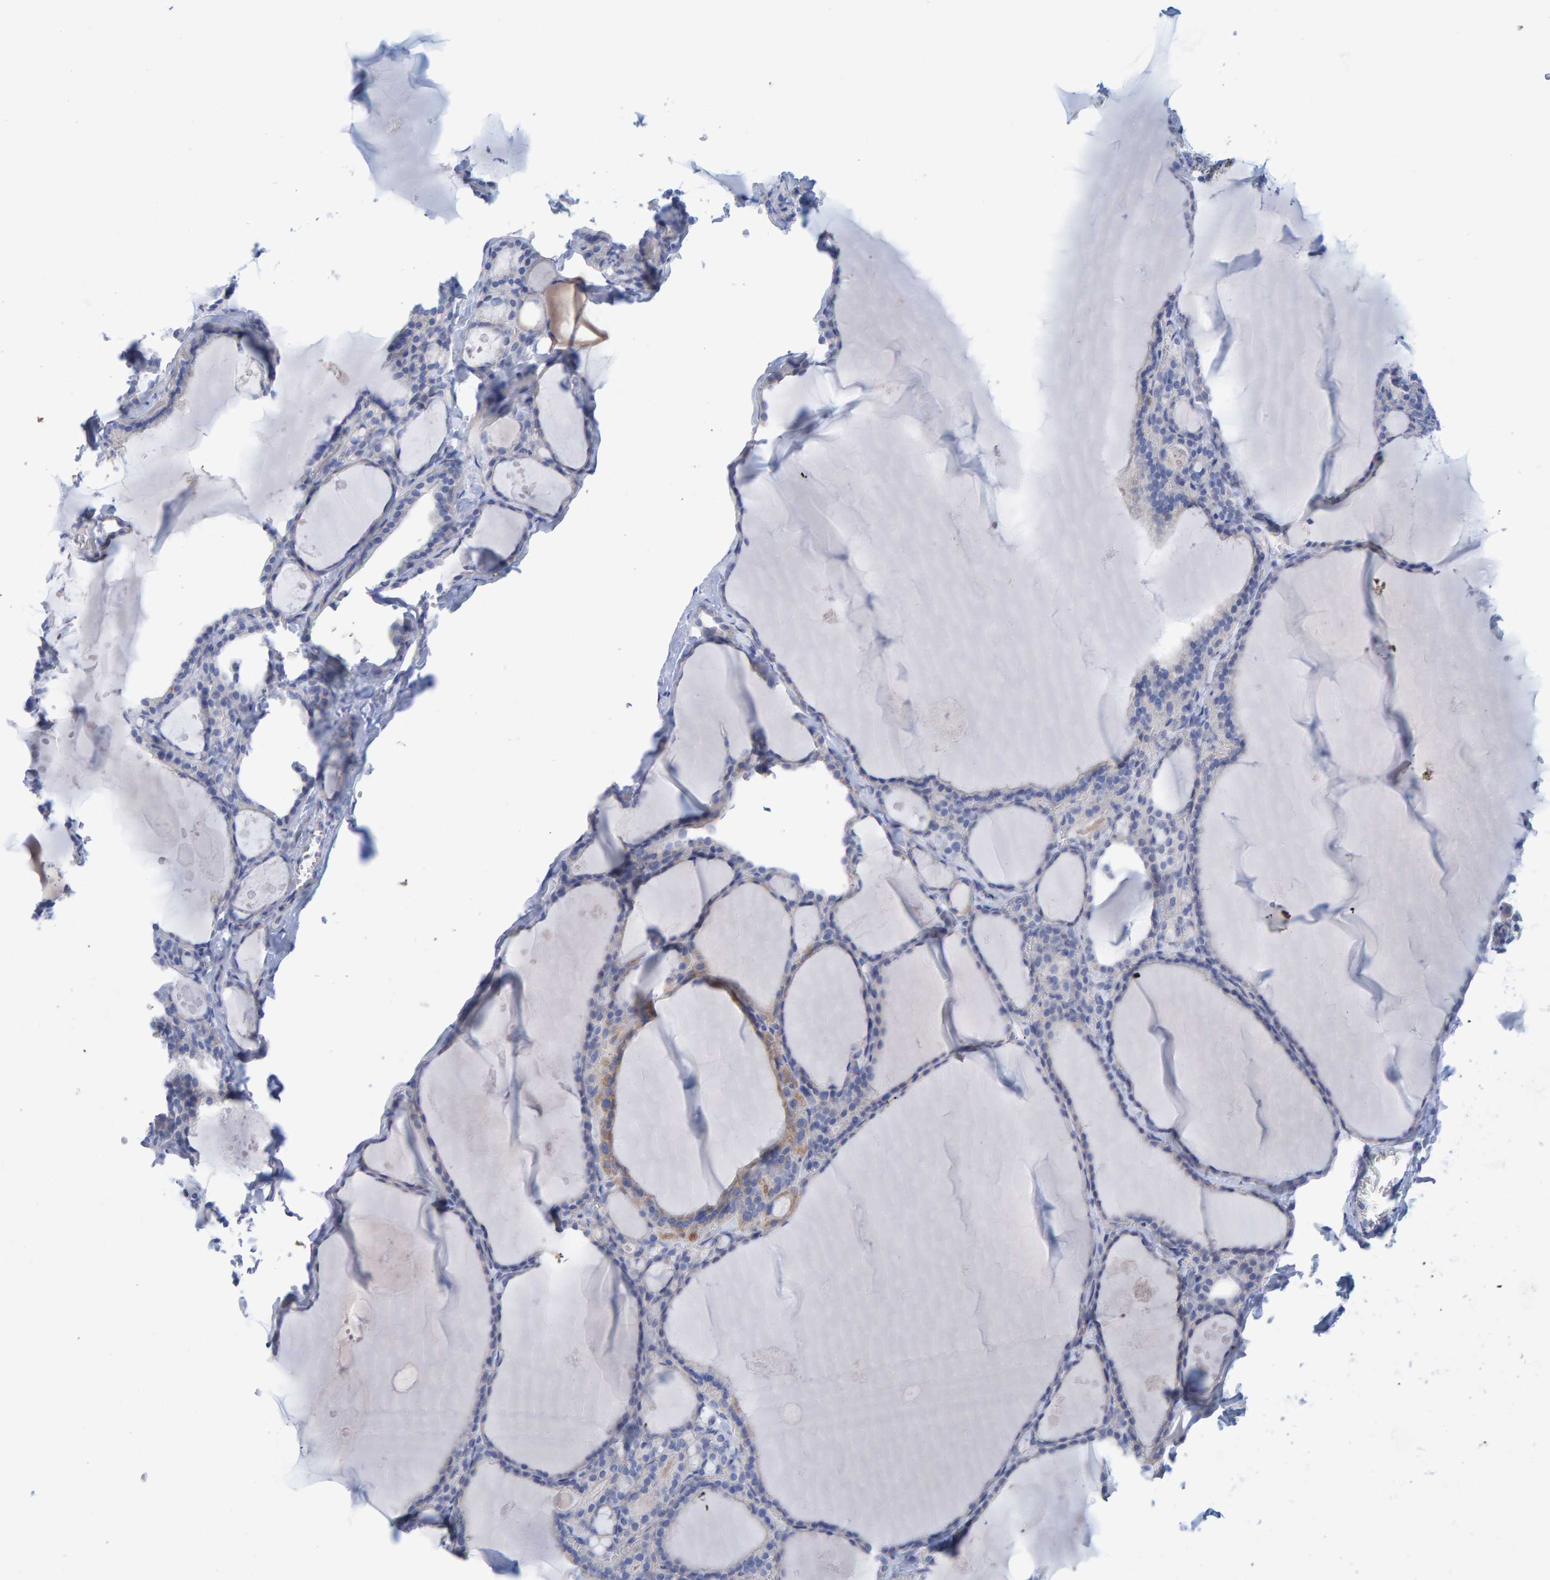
{"staining": {"intensity": "weak", "quantity": "<25%", "location": "cytoplasmic/membranous"}, "tissue": "thyroid gland", "cell_type": "Glandular cells", "image_type": "normal", "snomed": [{"axis": "morphology", "description": "Normal tissue, NOS"}, {"axis": "topography", "description": "Thyroid gland"}], "caption": "A high-resolution photomicrograph shows IHC staining of normal thyroid gland, which exhibits no significant staining in glandular cells. (DAB (3,3'-diaminobenzidine) immunohistochemistry (IHC) with hematoxylin counter stain).", "gene": "JAKMIP3", "patient": {"sex": "male", "age": 56}}